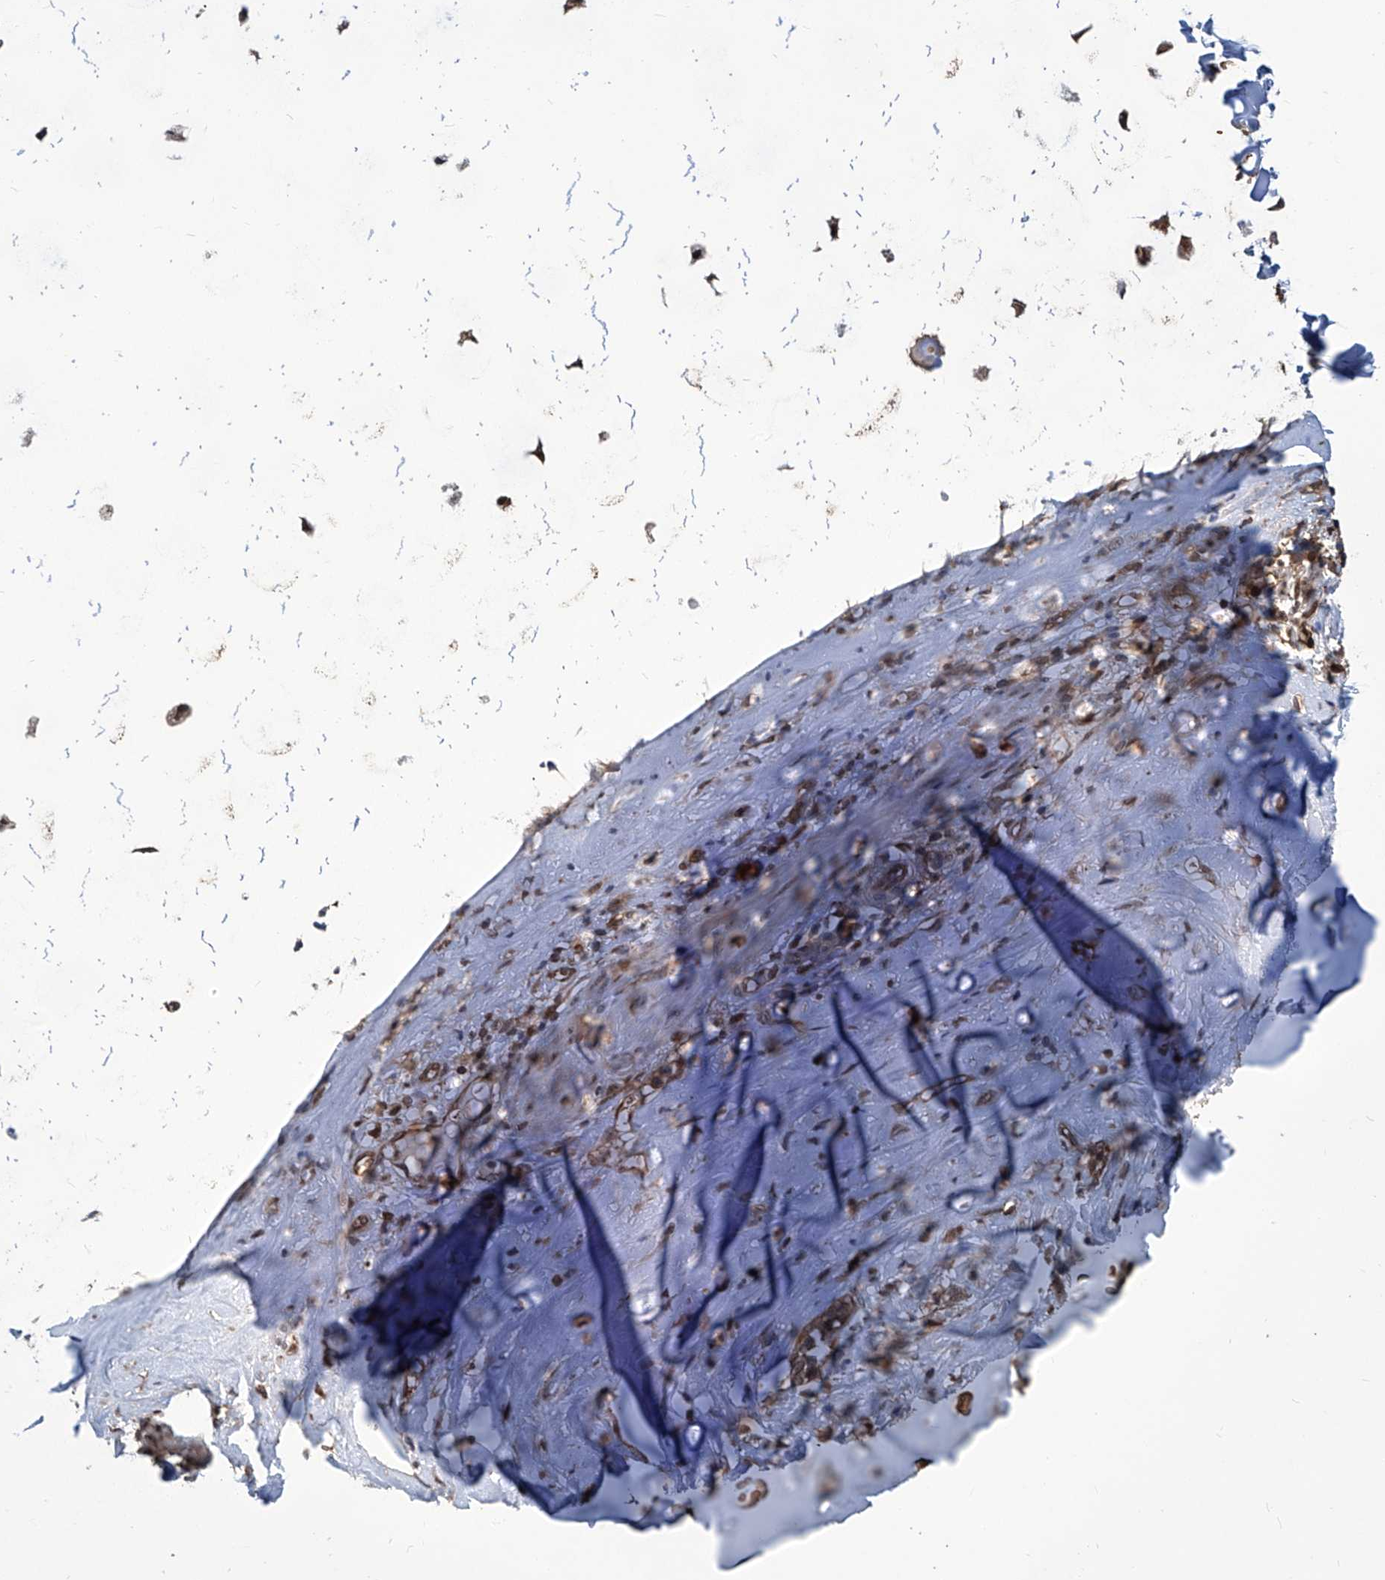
{"staining": {"intensity": "weak", "quantity": ">75%", "location": "cytoplasmic/membranous"}, "tissue": "adipose tissue", "cell_type": "Adipocytes", "image_type": "normal", "snomed": [{"axis": "morphology", "description": "Normal tissue, NOS"}, {"axis": "morphology", "description": "Basal cell carcinoma"}, {"axis": "topography", "description": "Cartilage tissue"}, {"axis": "topography", "description": "Nasopharynx"}, {"axis": "topography", "description": "Oral tissue"}], "caption": "Immunohistochemical staining of unremarkable human adipose tissue reveals low levels of weak cytoplasmic/membranous positivity in approximately >75% of adipocytes. (IHC, brightfield microscopy, high magnification).", "gene": "PSMB1", "patient": {"sex": "female", "age": 77}}